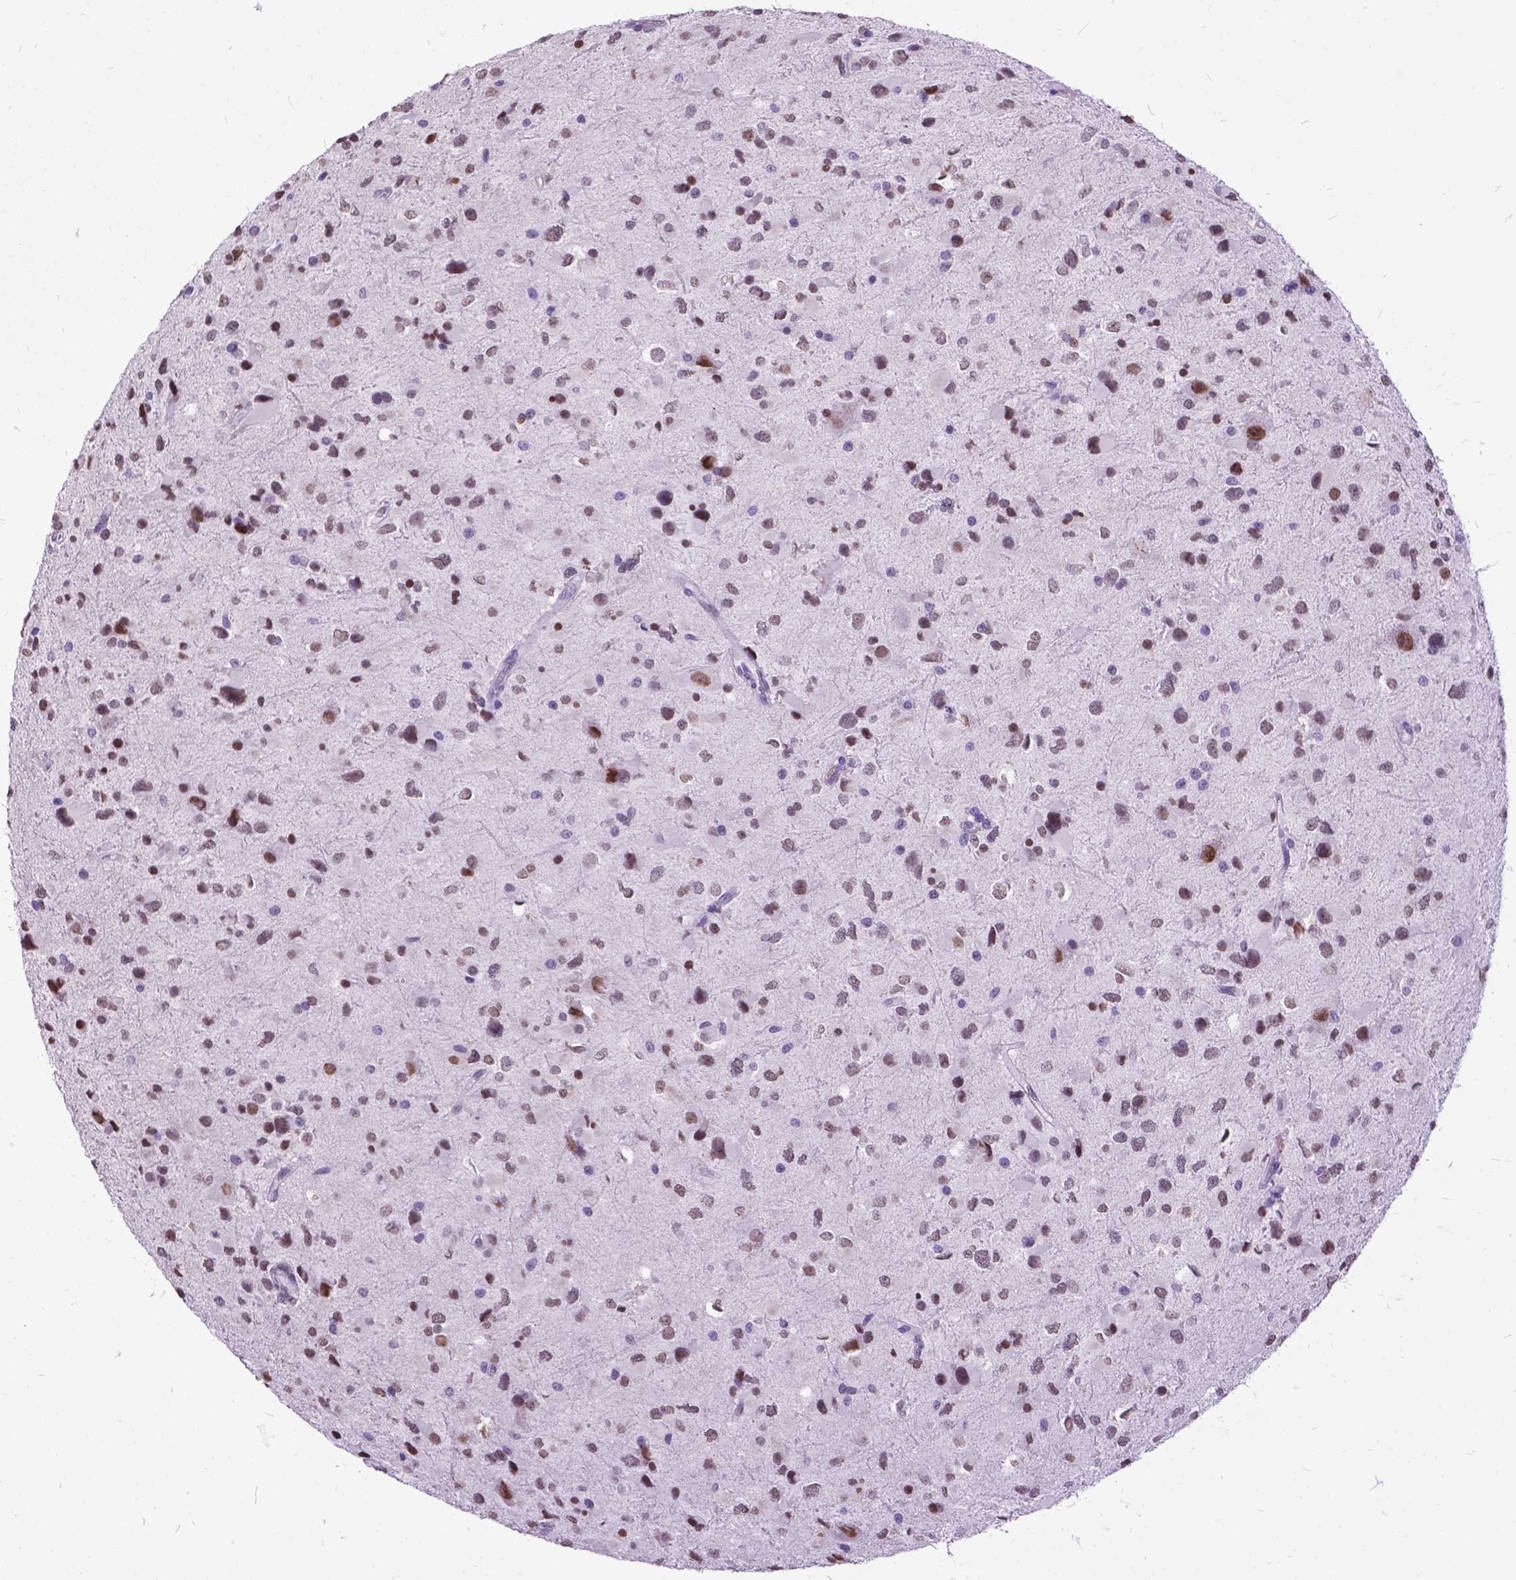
{"staining": {"intensity": "moderate", "quantity": ">75%", "location": "nuclear"}, "tissue": "glioma", "cell_type": "Tumor cells", "image_type": "cancer", "snomed": [{"axis": "morphology", "description": "Glioma, malignant, Low grade"}, {"axis": "topography", "description": "Brain"}], "caption": "The photomicrograph reveals immunohistochemical staining of malignant glioma (low-grade). There is moderate nuclear staining is appreciated in approximately >75% of tumor cells.", "gene": "MARCHF10", "patient": {"sex": "female", "age": 32}}